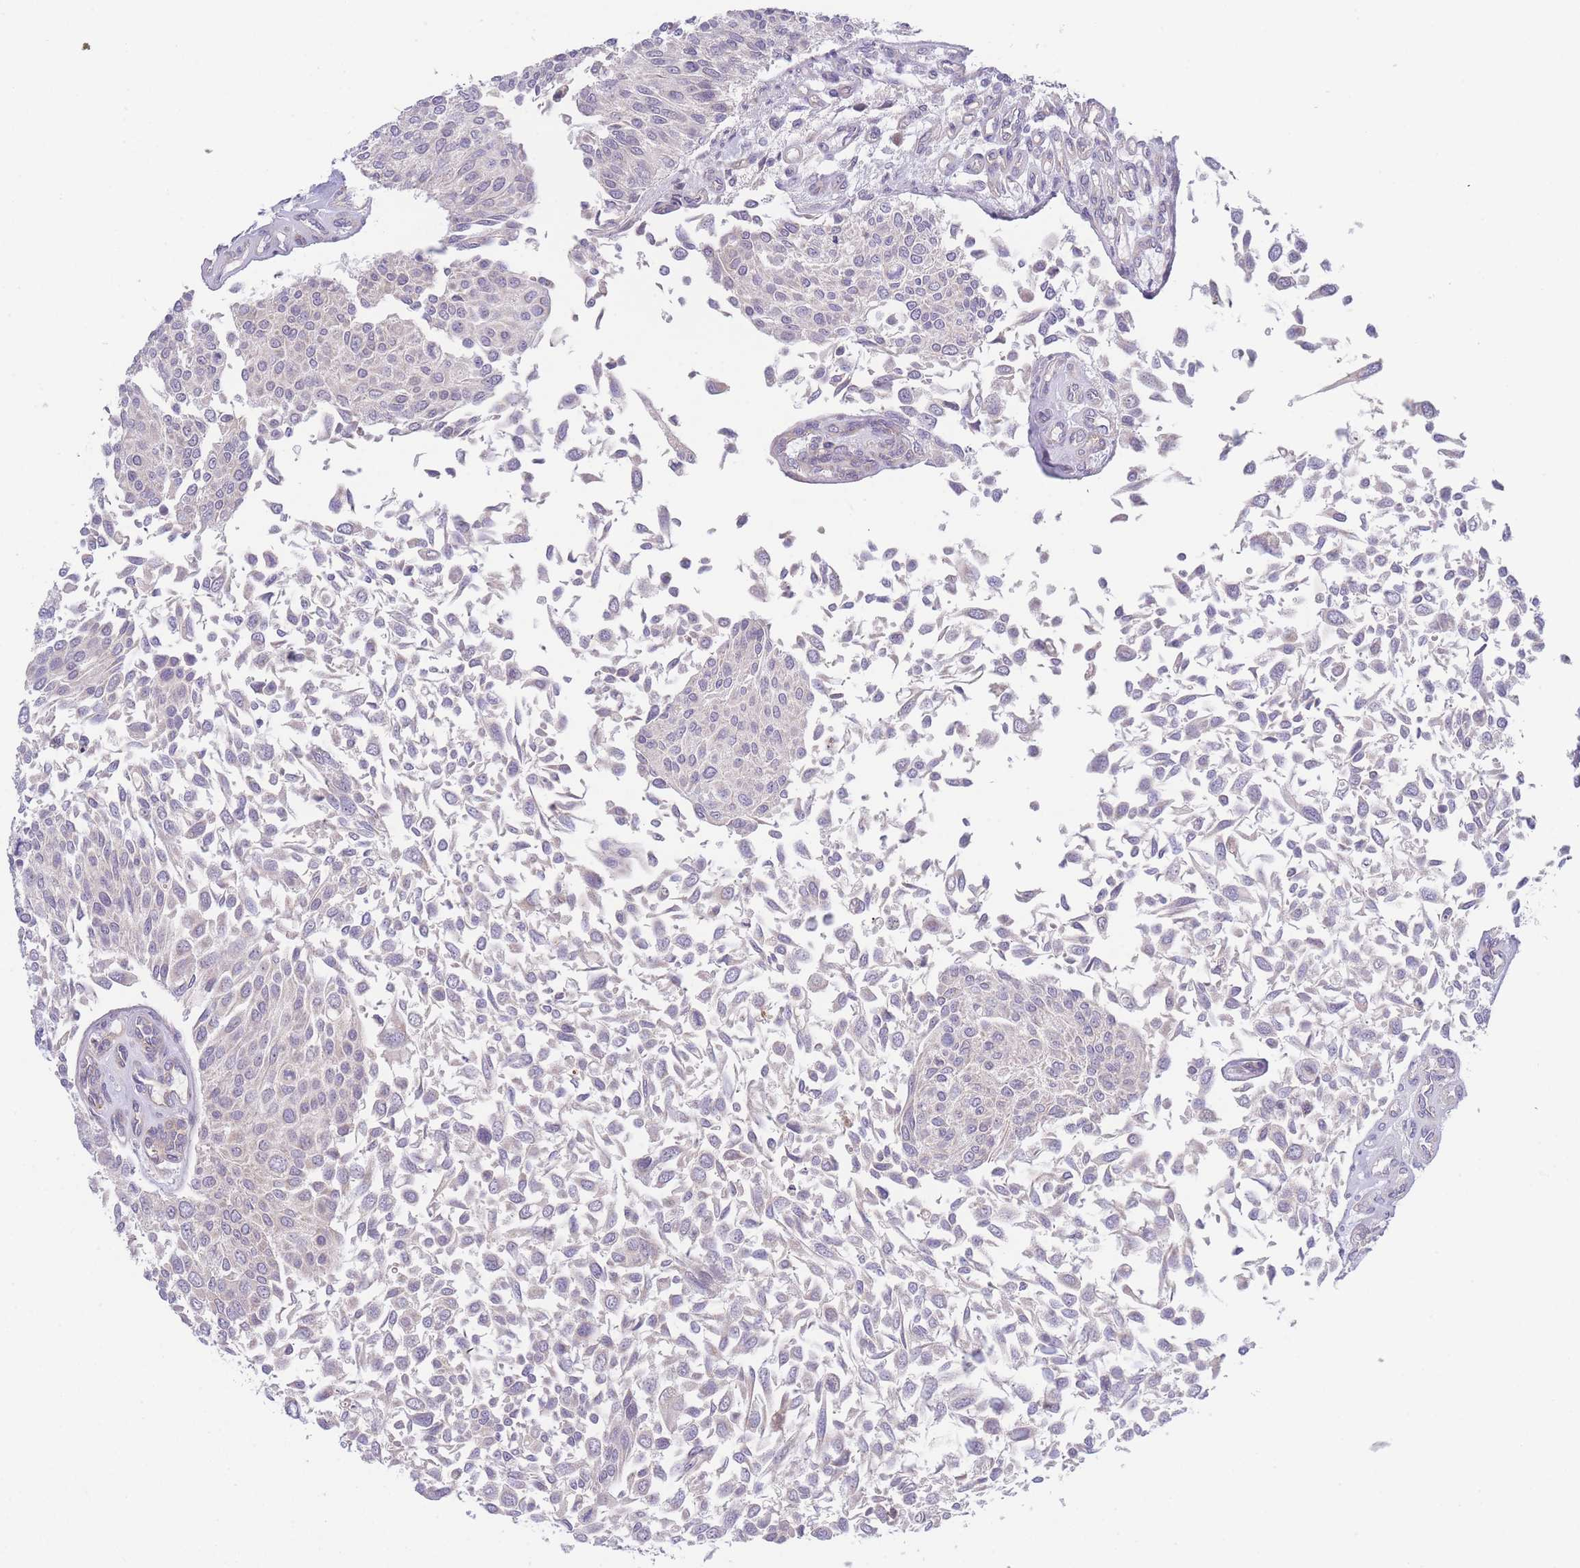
{"staining": {"intensity": "negative", "quantity": "none", "location": "none"}, "tissue": "urothelial cancer", "cell_type": "Tumor cells", "image_type": "cancer", "snomed": [{"axis": "morphology", "description": "Urothelial carcinoma, NOS"}, {"axis": "topography", "description": "Urinary bladder"}], "caption": "This is an immunohistochemistry (IHC) photomicrograph of urothelial cancer. There is no positivity in tumor cells.", "gene": "FAM227B", "patient": {"sex": "male", "age": 55}}